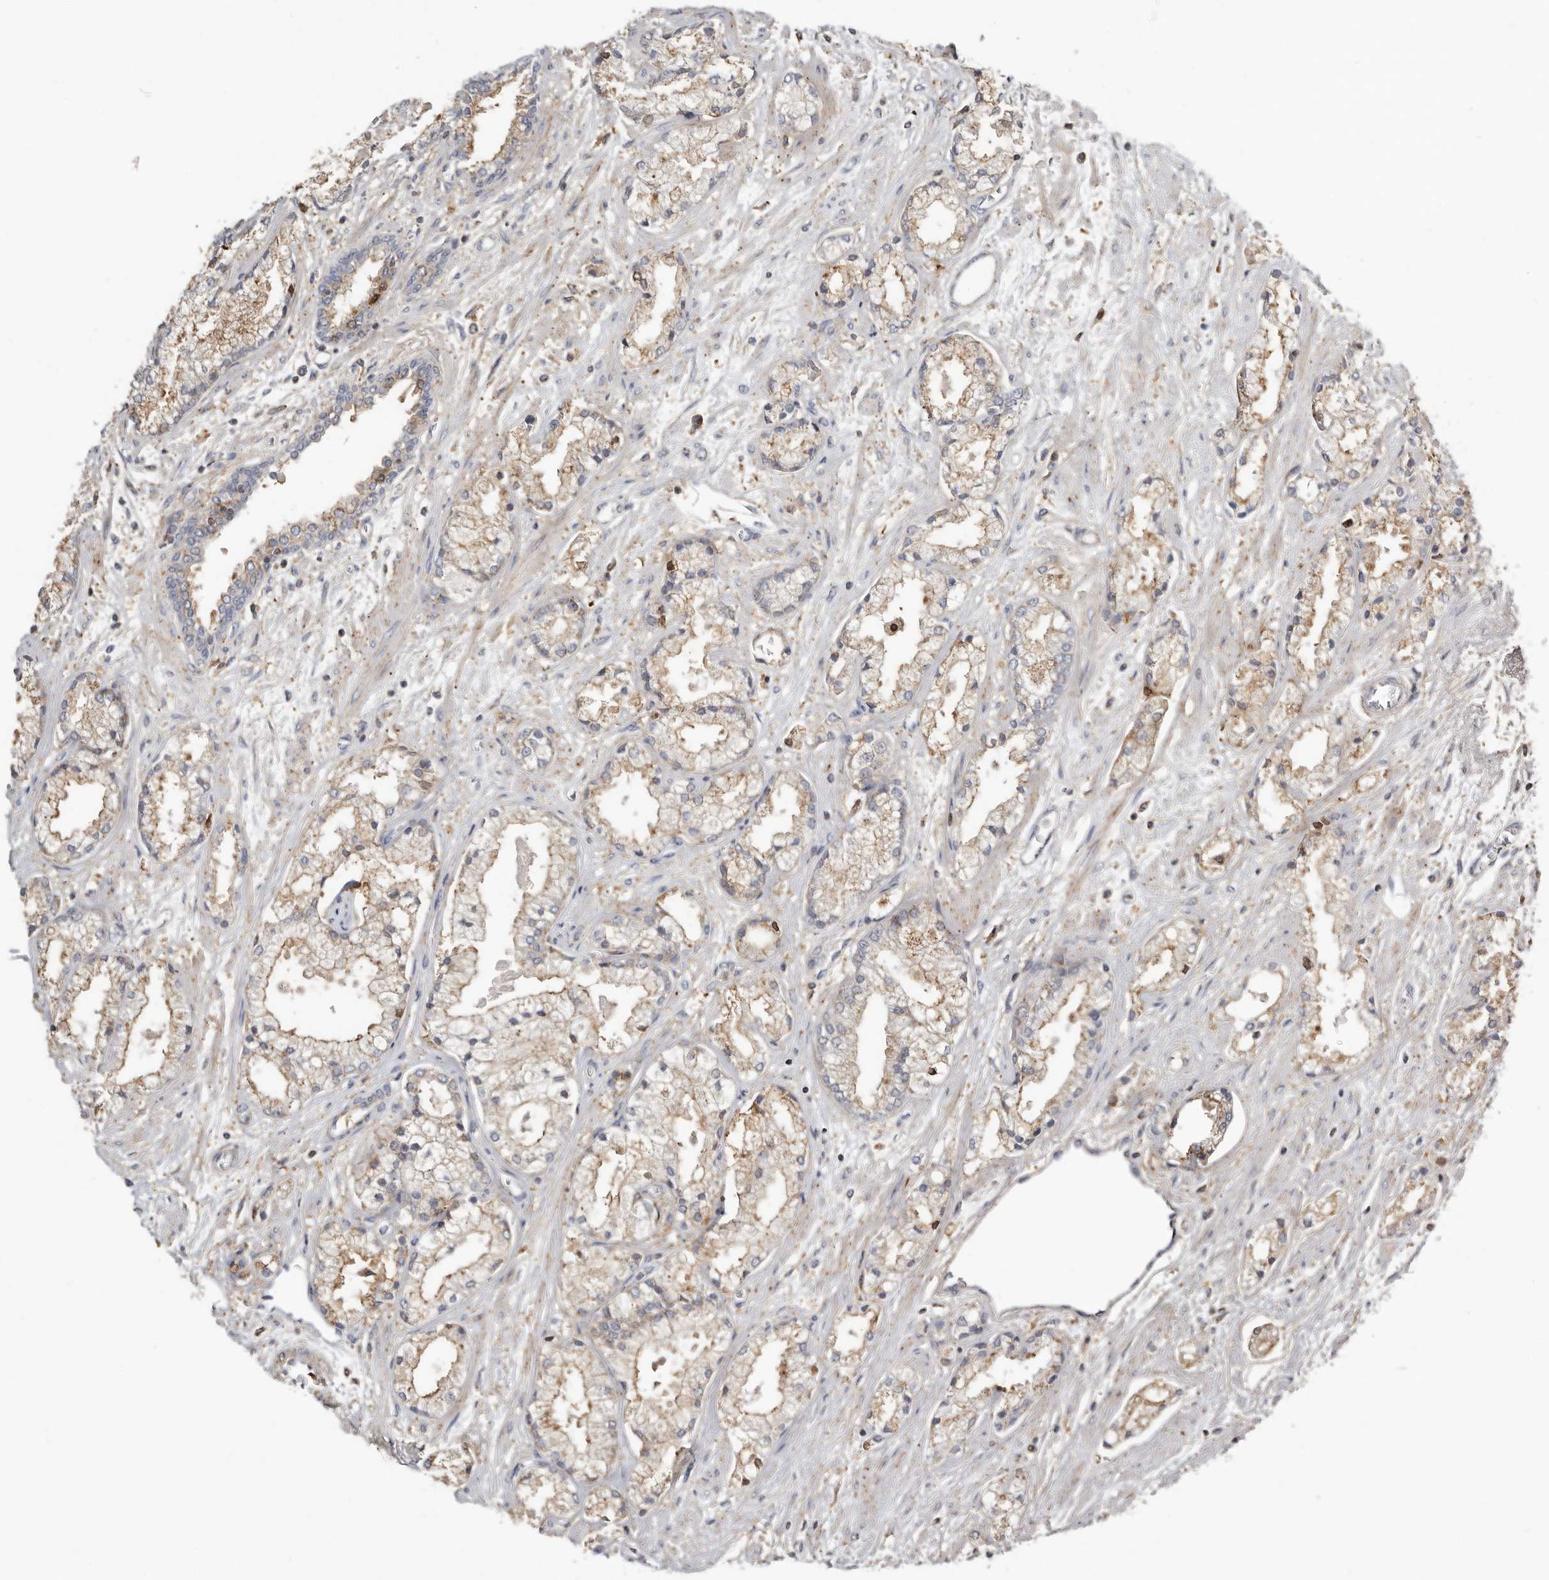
{"staining": {"intensity": "moderate", "quantity": "25%-75%", "location": "cytoplasmic/membranous"}, "tissue": "prostate cancer", "cell_type": "Tumor cells", "image_type": "cancer", "snomed": [{"axis": "morphology", "description": "Adenocarcinoma, High grade"}, {"axis": "topography", "description": "Prostate"}], "caption": "Brown immunohistochemical staining in human prostate cancer (high-grade adenocarcinoma) reveals moderate cytoplasmic/membranous positivity in about 25%-75% of tumor cells.", "gene": "KIF26B", "patient": {"sex": "male", "age": 50}}